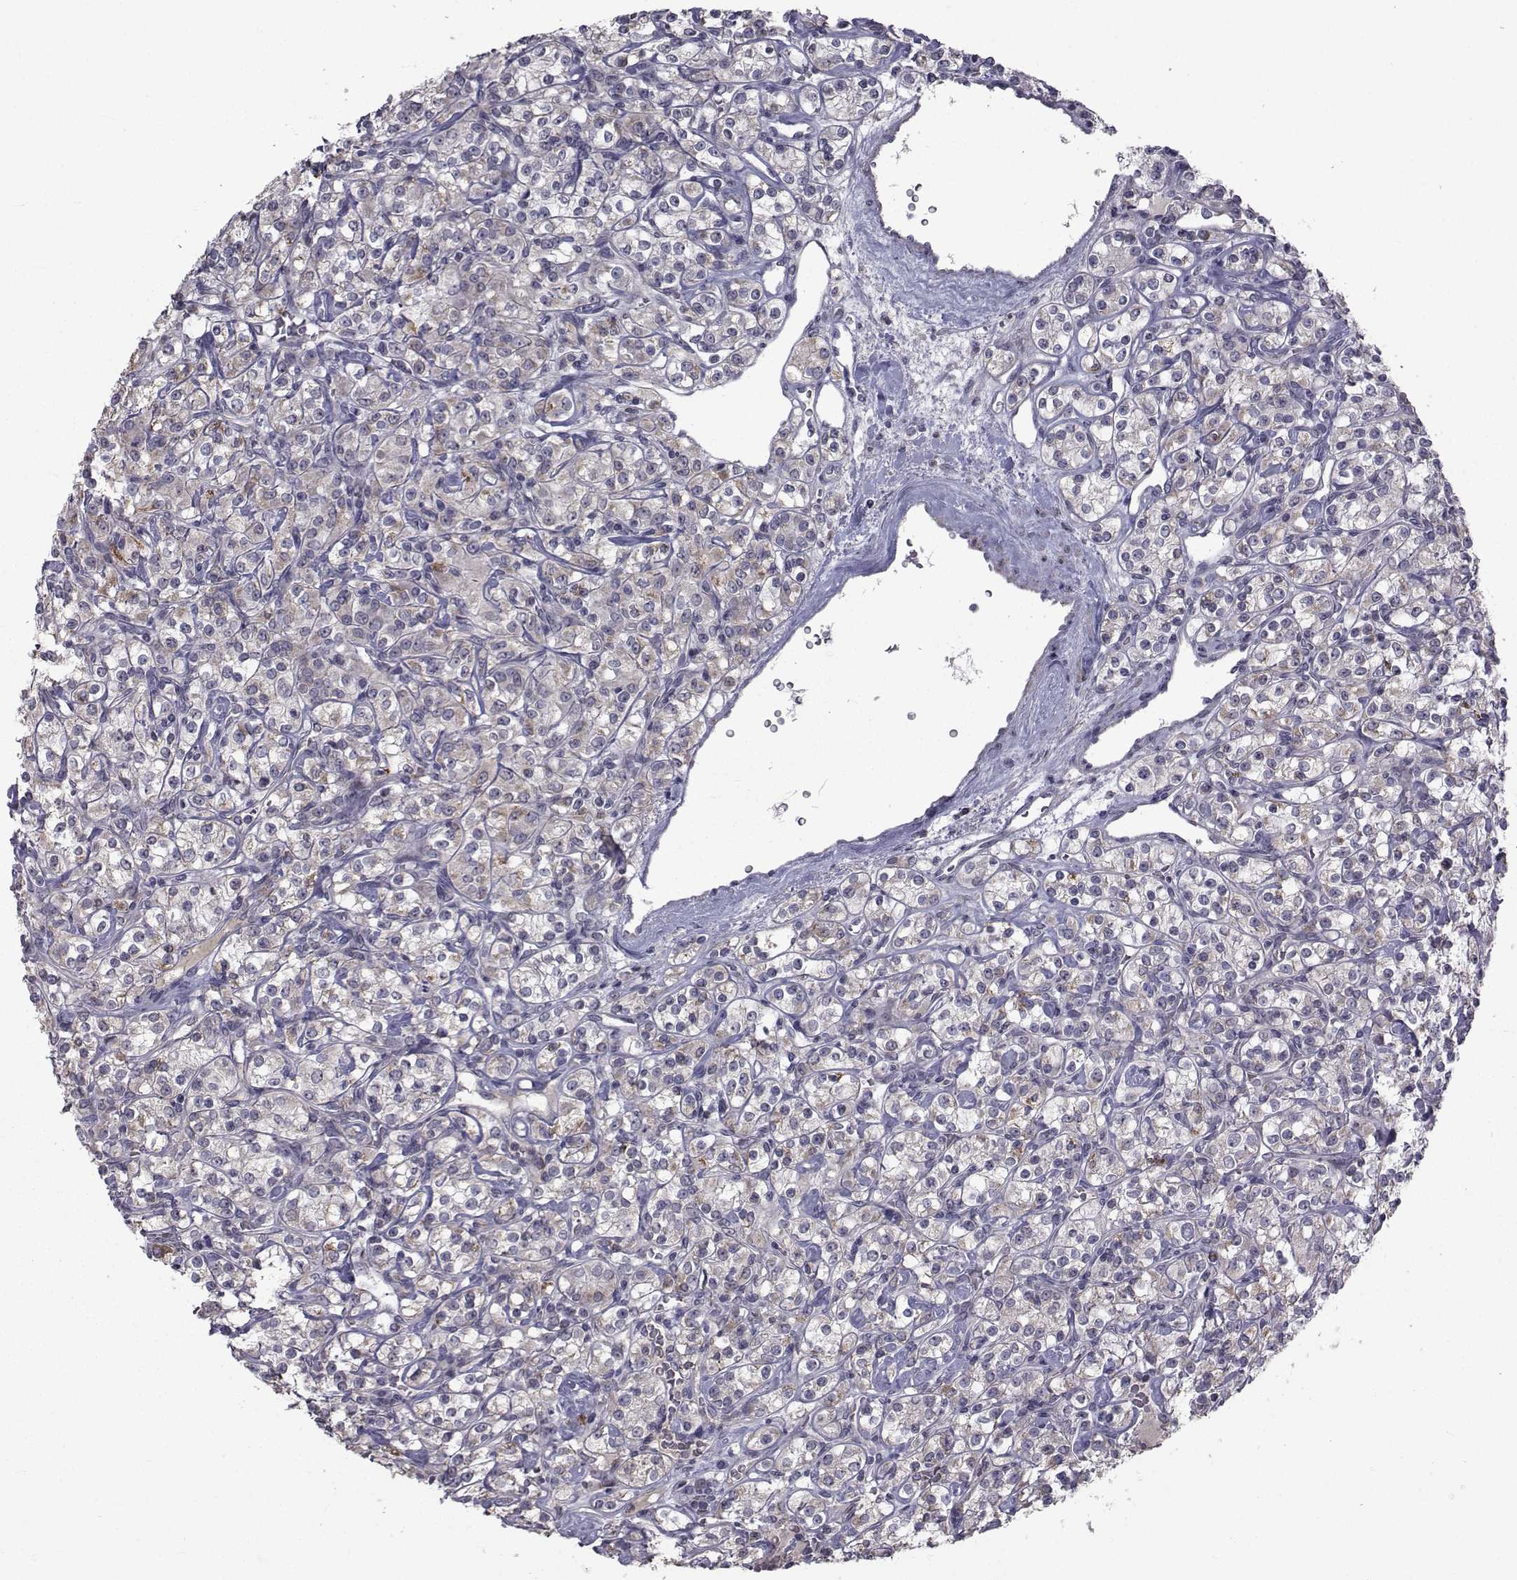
{"staining": {"intensity": "weak", "quantity": "25%-75%", "location": "cytoplasmic/membranous"}, "tissue": "renal cancer", "cell_type": "Tumor cells", "image_type": "cancer", "snomed": [{"axis": "morphology", "description": "Adenocarcinoma, NOS"}, {"axis": "topography", "description": "Kidney"}], "caption": "Immunohistochemical staining of renal cancer (adenocarcinoma) shows low levels of weak cytoplasmic/membranous positivity in approximately 25%-75% of tumor cells.", "gene": "FDXR", "patient": {"sex": "male", "age": 77}}